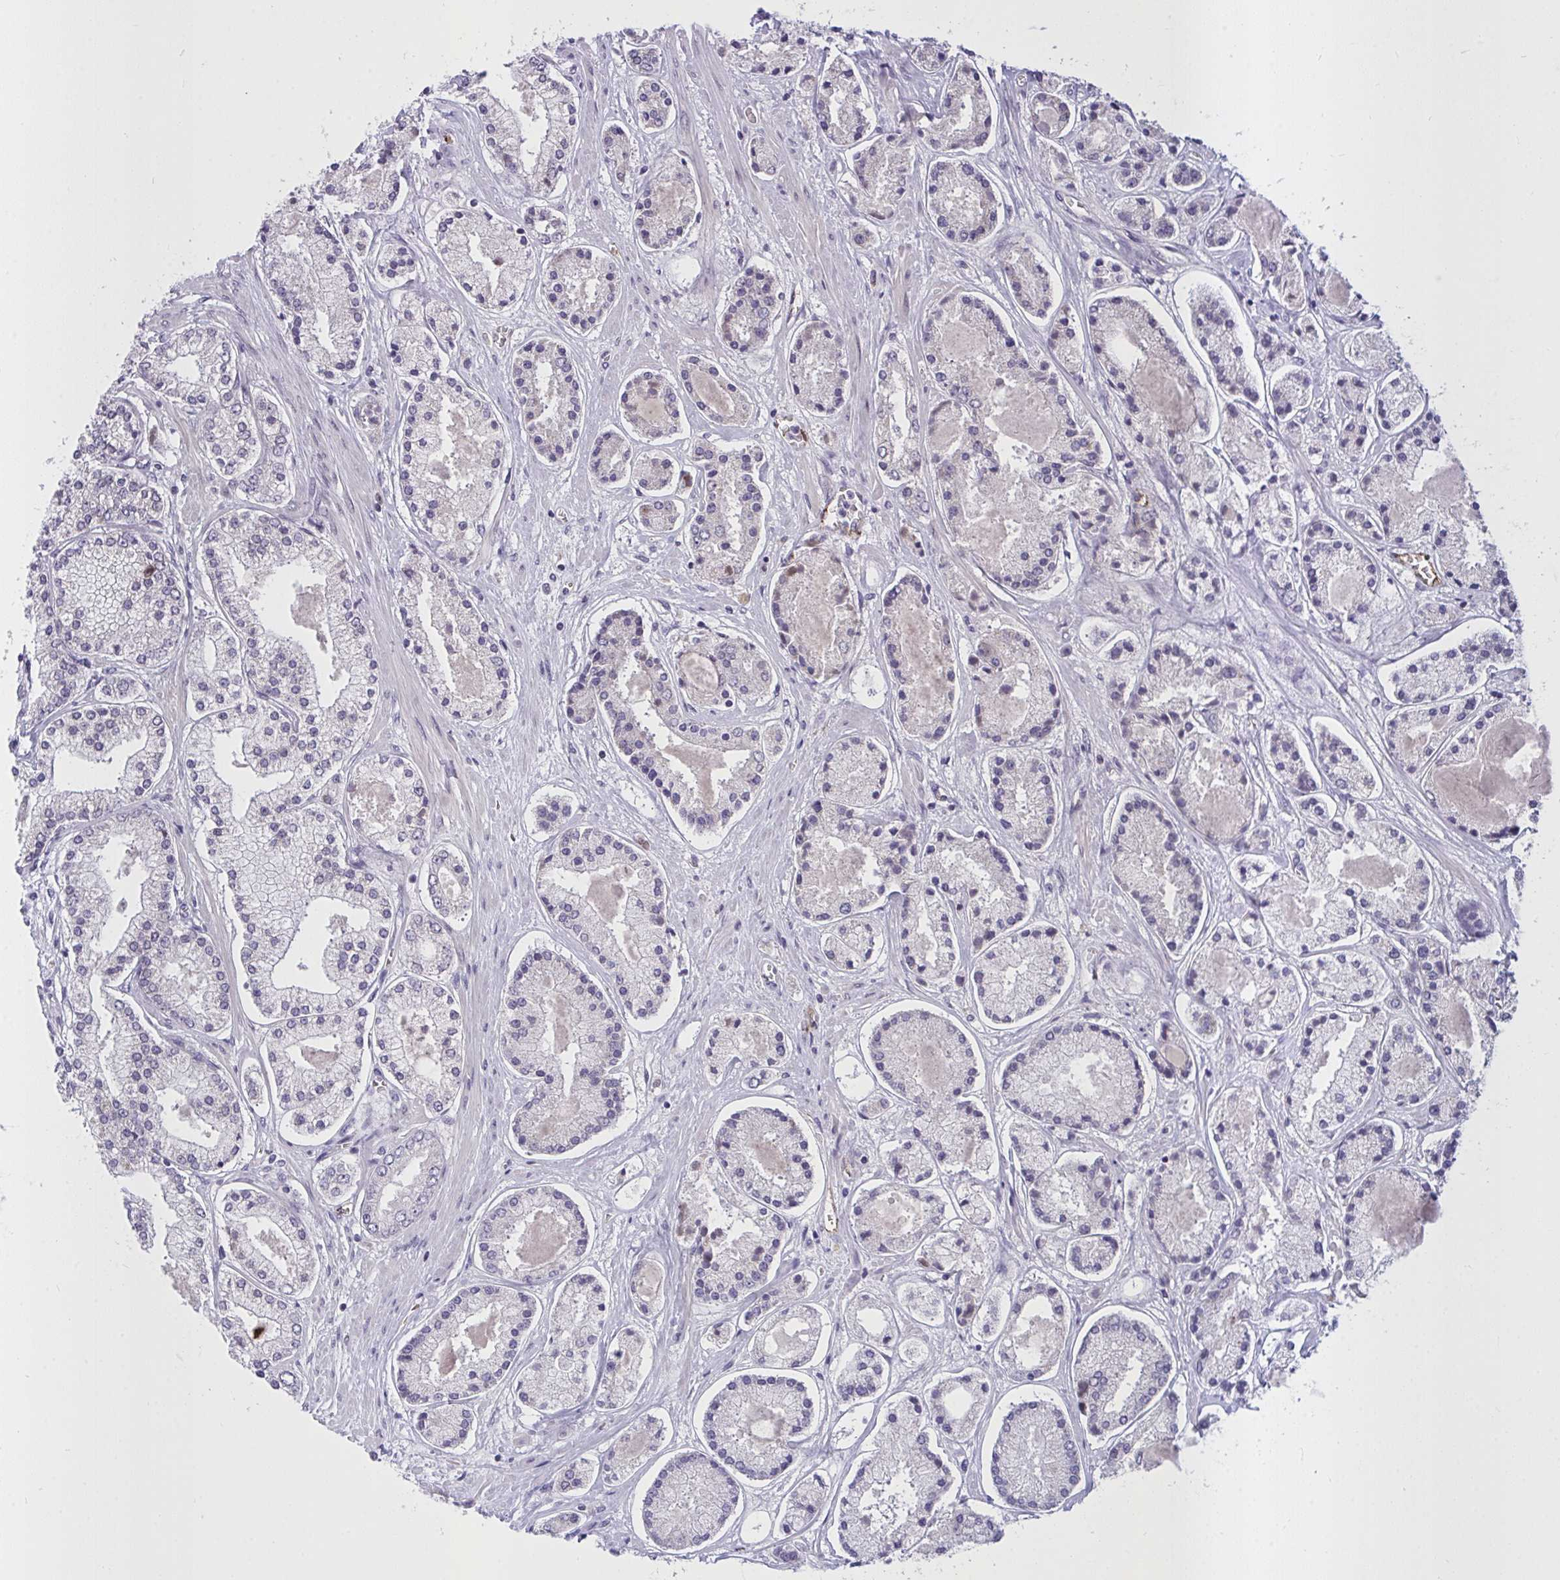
{"staining": {"intensity": "negative", "quantity": "none", "location": "none"}, "tissue": "prostate cancer", "cell_type": "Tumor cells", "image_type": "cancer", "snomed": [{"axis": "morphology", "description": "Adenocarcinoma, High grade"}, {"axis": "topography", "description": "Prostate"}], "caption": "A high-resolution histopathology image shows immunohistochemistry (IHC) staining of high-grade adenocarcinoma (prostate), which shows no significant positivity in tumor cells.", "gene": "SEMA6B", "patient": {"sex": "male", "age": 67}}